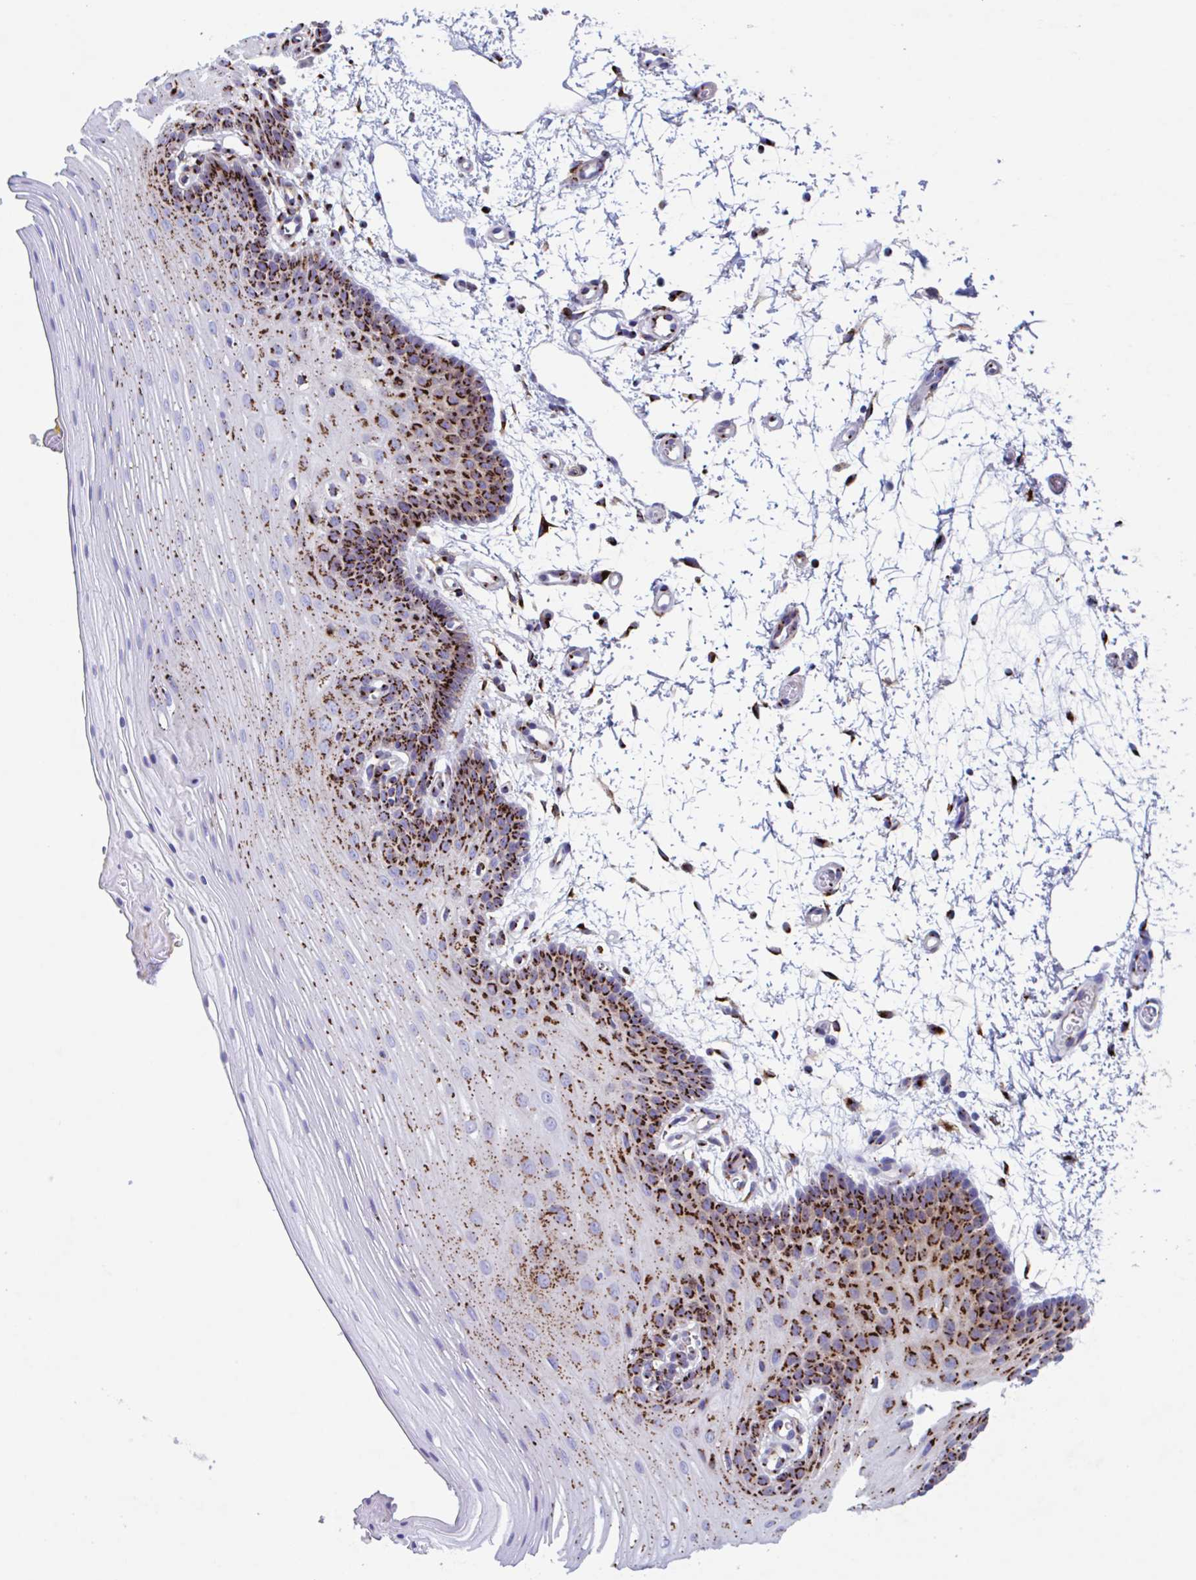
{"staining": {"intensity": "strong", "quantity": "25%-75%", "location": "cytoplasmic/membranous"}, "tissue": "oral mucosa", "cell_type": "Squamous epithelial cells", "image_type": "normal", "snomed": [{"axis": "morphology", "description": "Normal tissue, NOS"}, {"axis": "topography", "description": "Oral tissue"}], "caption": "Squamous epithelial cells show high levels of strong cytoplasmic/membranous staining in about 25%-75% of cells in normal human oral mucosa. The staining was performed using DAB (3,3'-diaminobenzidine), with brown indicating positive protein expression. Nuclei are stained blue with hematoxylin.", "gene": "RFK", "patient": {"sex": "female", "age": 81}}